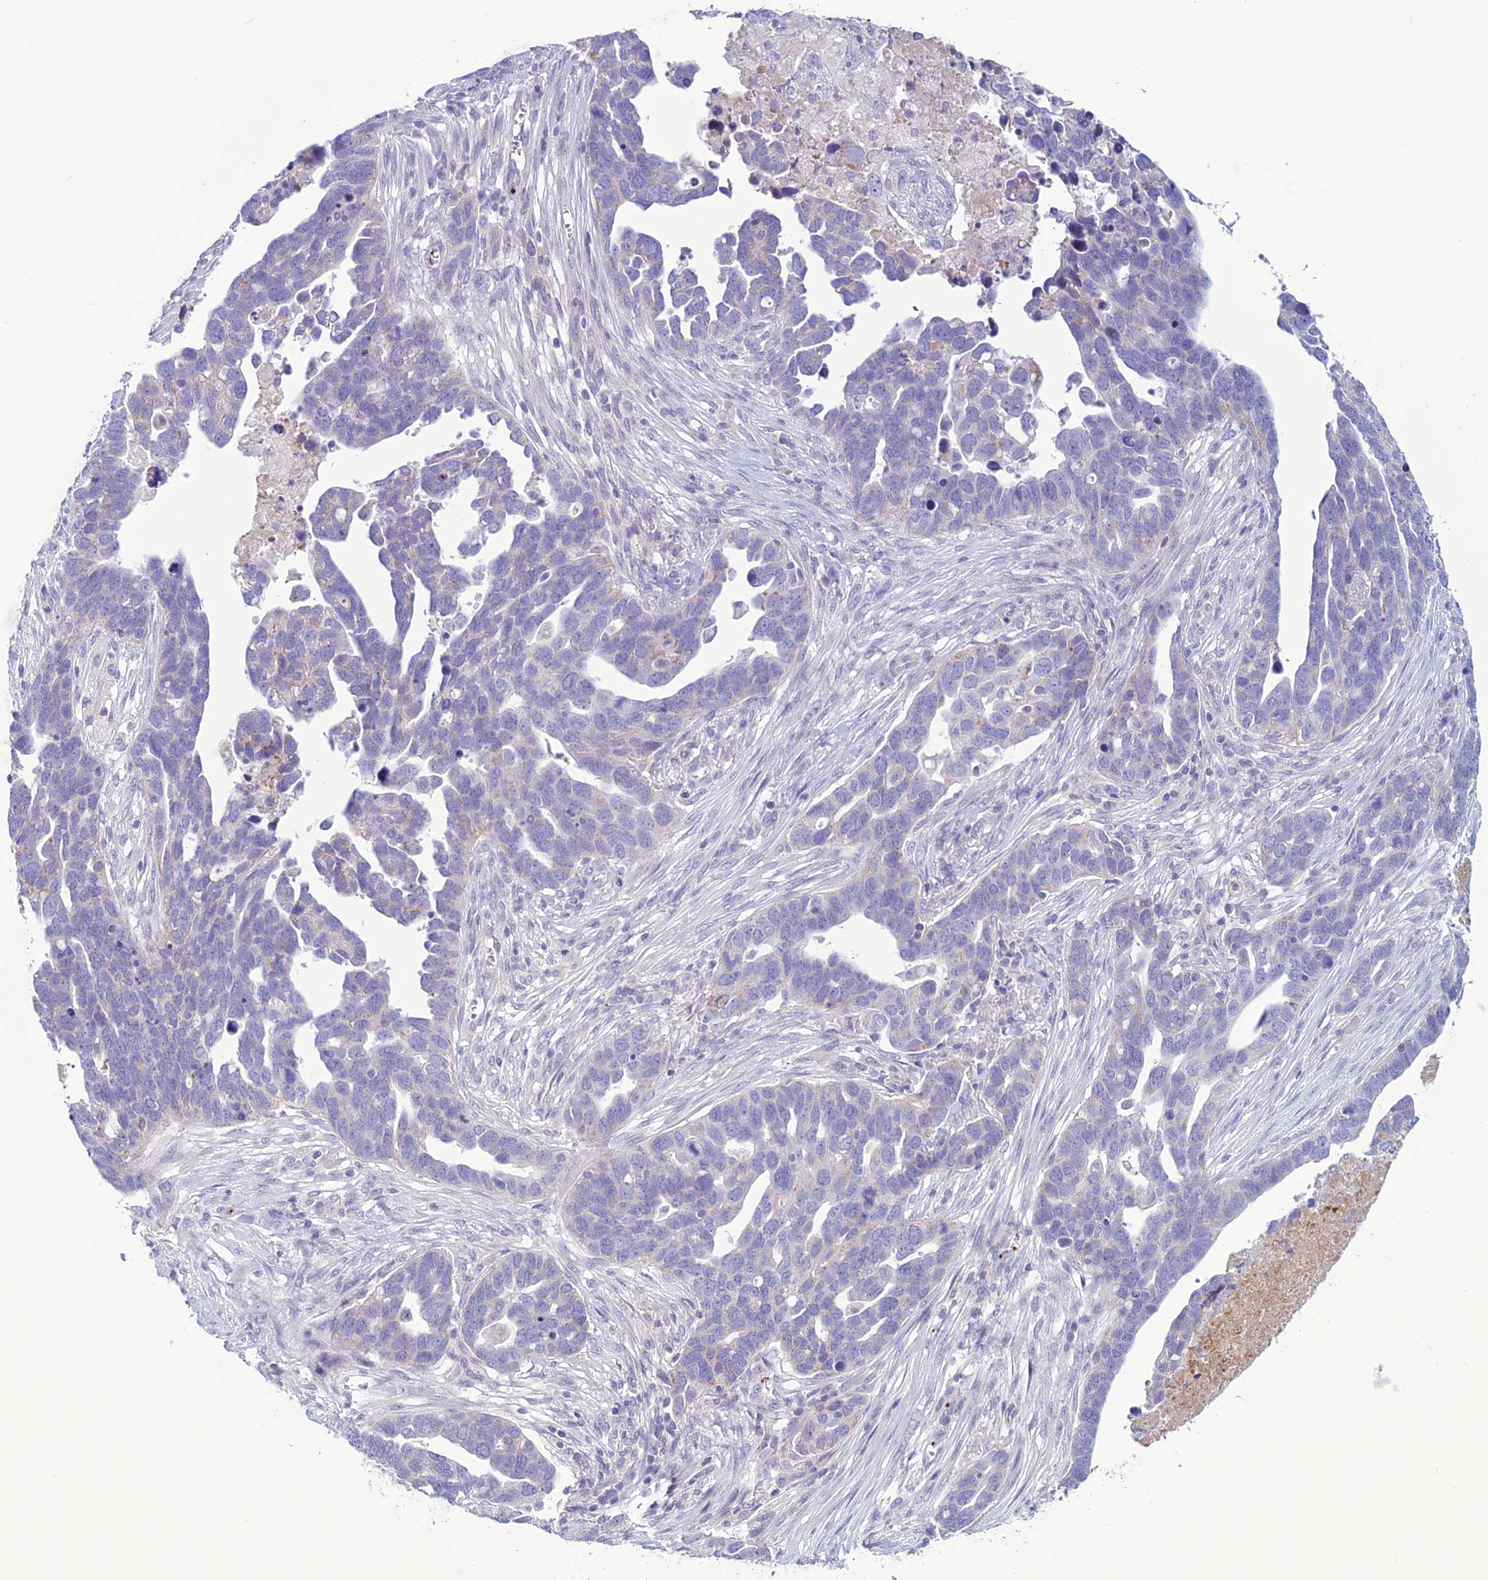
{"staining": {"intensity": "negative", "quantity": "none", "location": "none"}, "tissue": "ovarian cancer", "cell_type": "Tumor cells", "image_type": "cancer", "snomed": [{"axis": "morphology", "description": "Cystadenocarcinoma, serous, NOS"}, {"axis": "topography", "description": "Ovary"}], "caption": "This is an immunohistochemistry histopathology image of human ovarian cancer. There is no positivity in tumor cells.", "gene": "C21orf140", "patient": {"sex": "female", "age": 54}}